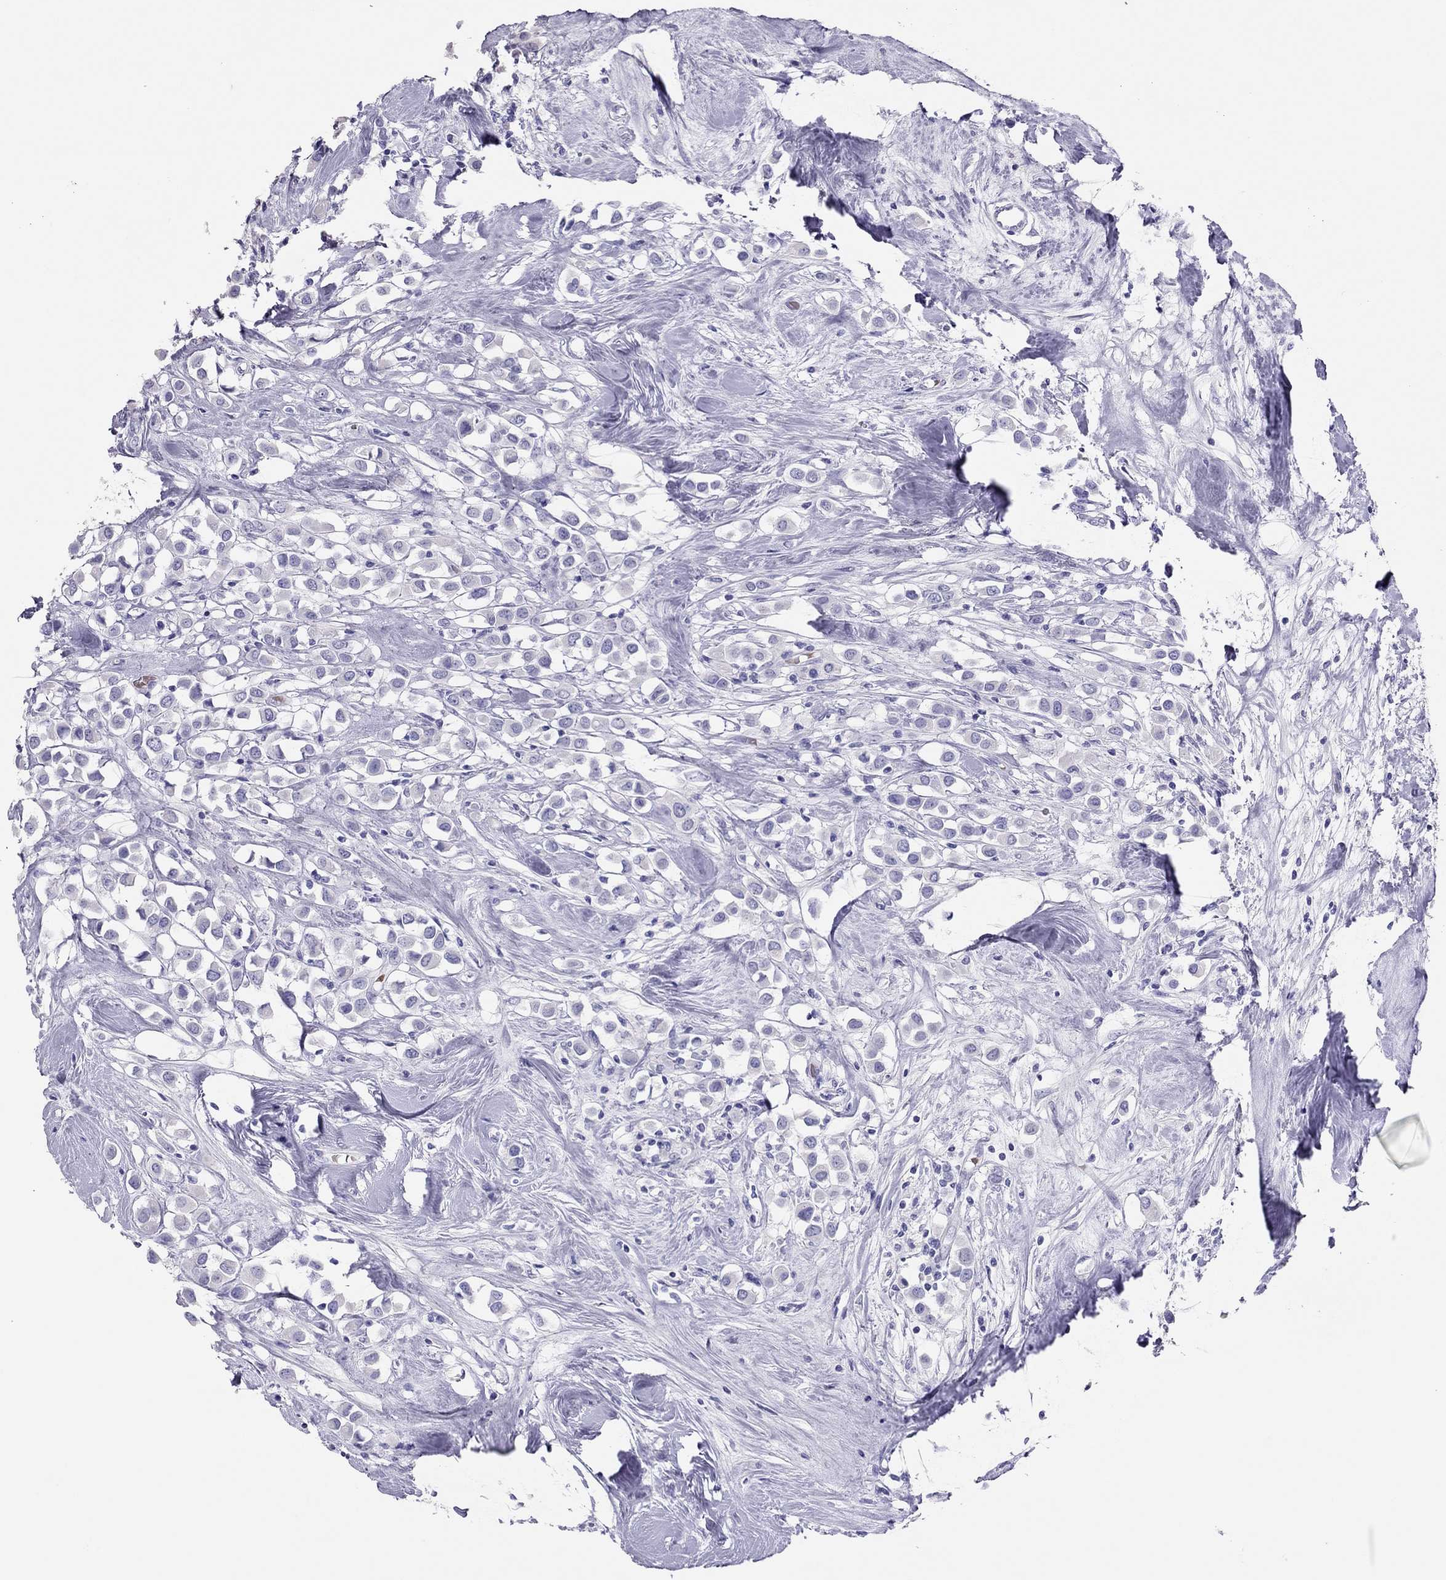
{"staining": {"intensity": "negative", "quantity": "none", "location": "none"}, "tissue": "breast cancer", "cell_type": "Tumor cells", "image_type": "cancer", "snomed": [{"axis": "morphology", "description": "Duct carcinoma"}, {"axis": "topography", "description": "Breast"}], "caption": "This is an IHC histopathology image of breast cancer. There is no staining in tumor cells.", "gene": "TSHB", "patient": {"sex": "female", "age": 61}}